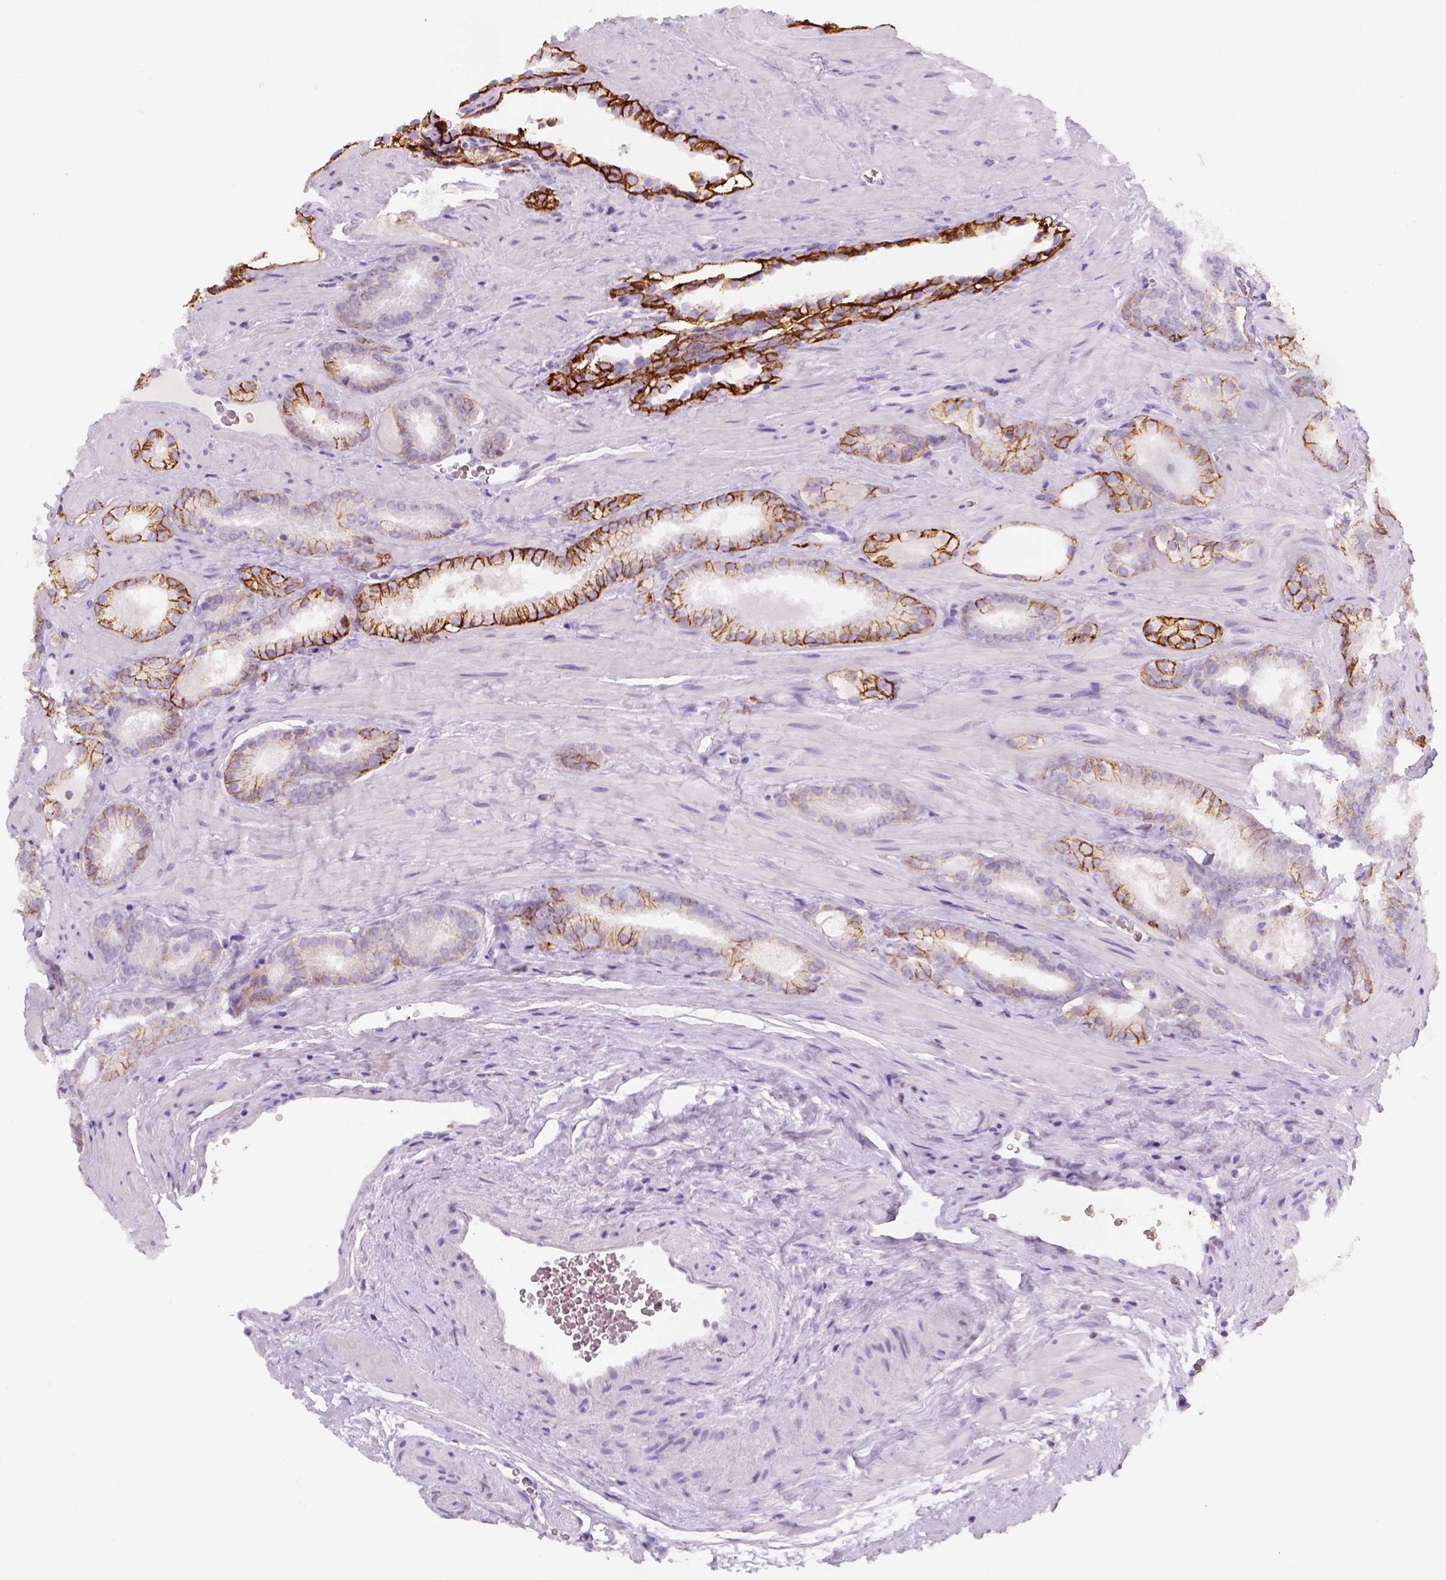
{"staining": {"intensity": "strong", "quantity": ">75%", "location": "cytoplasmic/membranous"}, "tissue": "prostate cancer", "cell_type": "Tumor cells", "image_type": "cancer", "snomed": [{"axis": "morphology", "description": "Adenocarcinoma, Low grade"}, {"axis": "topography", "description": "Prostate"}], "caption": "Strong cytoplasmic/membranous protein positivity is appreciated in approximately >75% of tumor cells in prostate adenocarcinoma (low-grade).", "gene": "AQP3", "patient": {"sex": "male", "age": 62}}